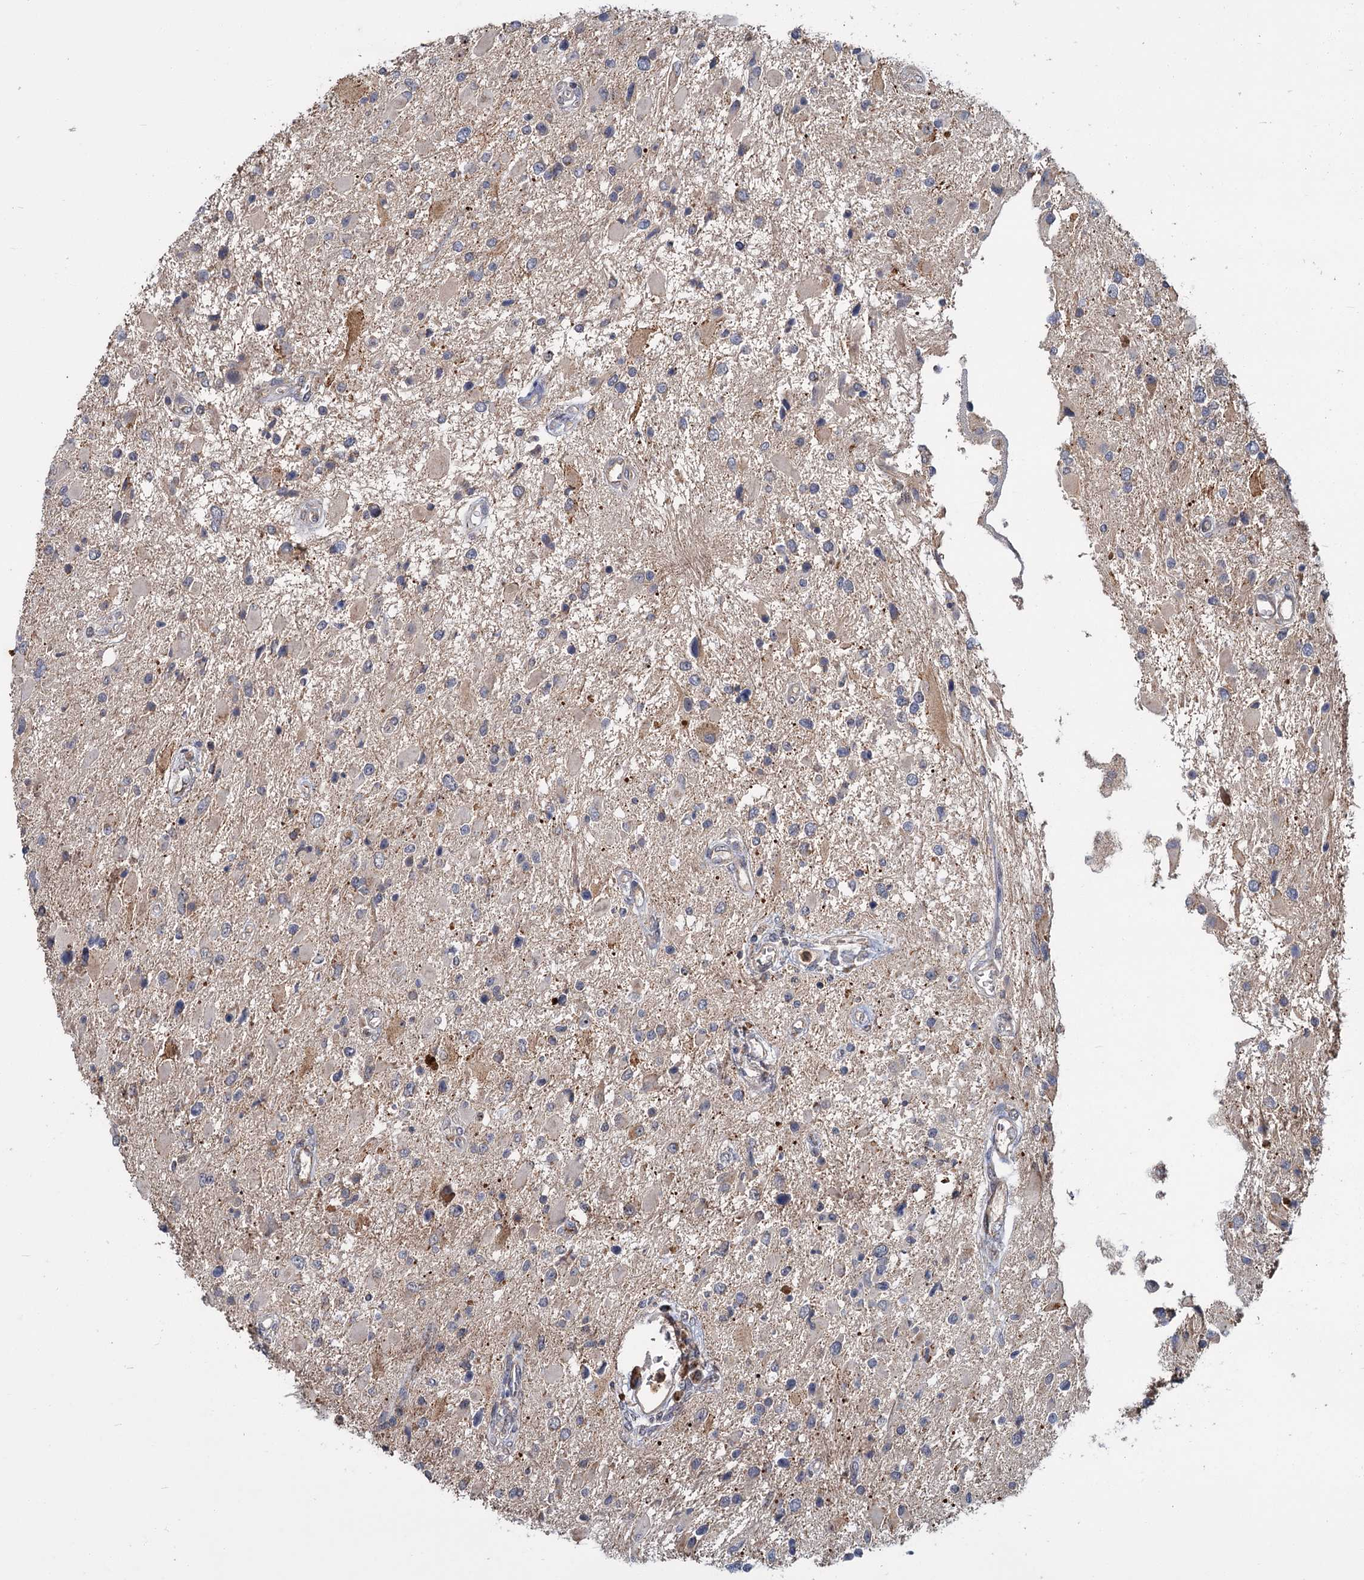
{"staining": {"intensity": "negative", "quantity": "none", "location": "none"}, "tissue": "glioma", "cell_type": "Tumor cells", "image_type": "cancer", "snomed": [{"axis": "morphology", "description": "Glioma, malignant, High grade"}, {"axis": "topography", "description": "Brain"}], "caption": "This is an immunohistochemistry micrograph of human glioma. There is no staining in tumor cells.", "gene": "DYNC2H1", "patient": {"sex": "male", "age": 53}}